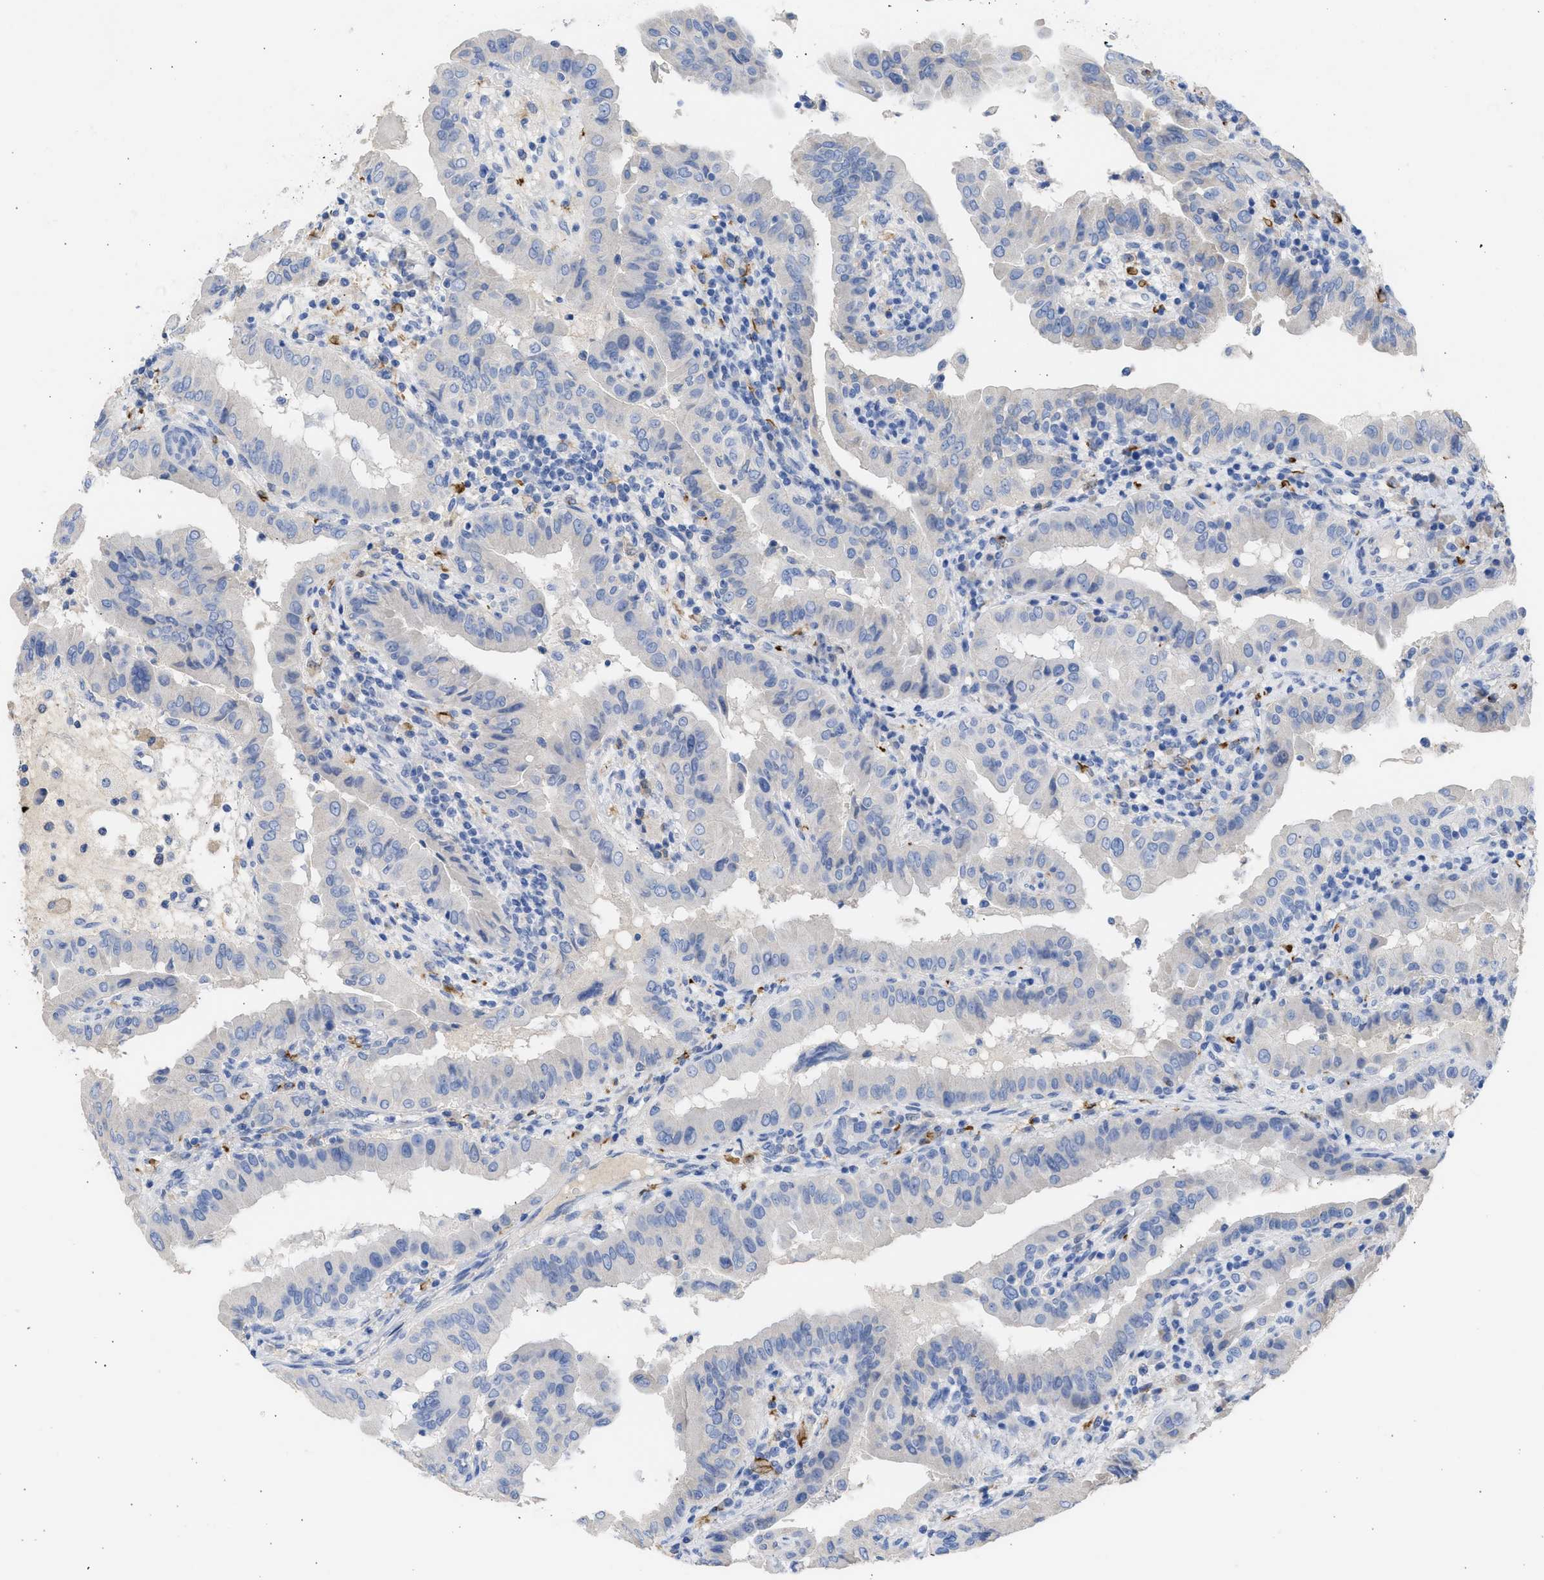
{"staining": {"intensity": "negative", "quantity": "none", "location": "none"}, "tissue": "thyroid cancer", "cell_type": "Tumor cells", "image_type": "cancer", "snomed": [{"axis": "morphology", "description": "Papillary adenocarcinoma, NOS"}, {"axis": "topography", "description": "Thyroid gland"}], "caption": "The micrograph displays no staining of tumor cells in papillary adenocarcinoma (thyroid).", "gene": "RSPH1", "patient": {"sex": "male", "age": 33}}